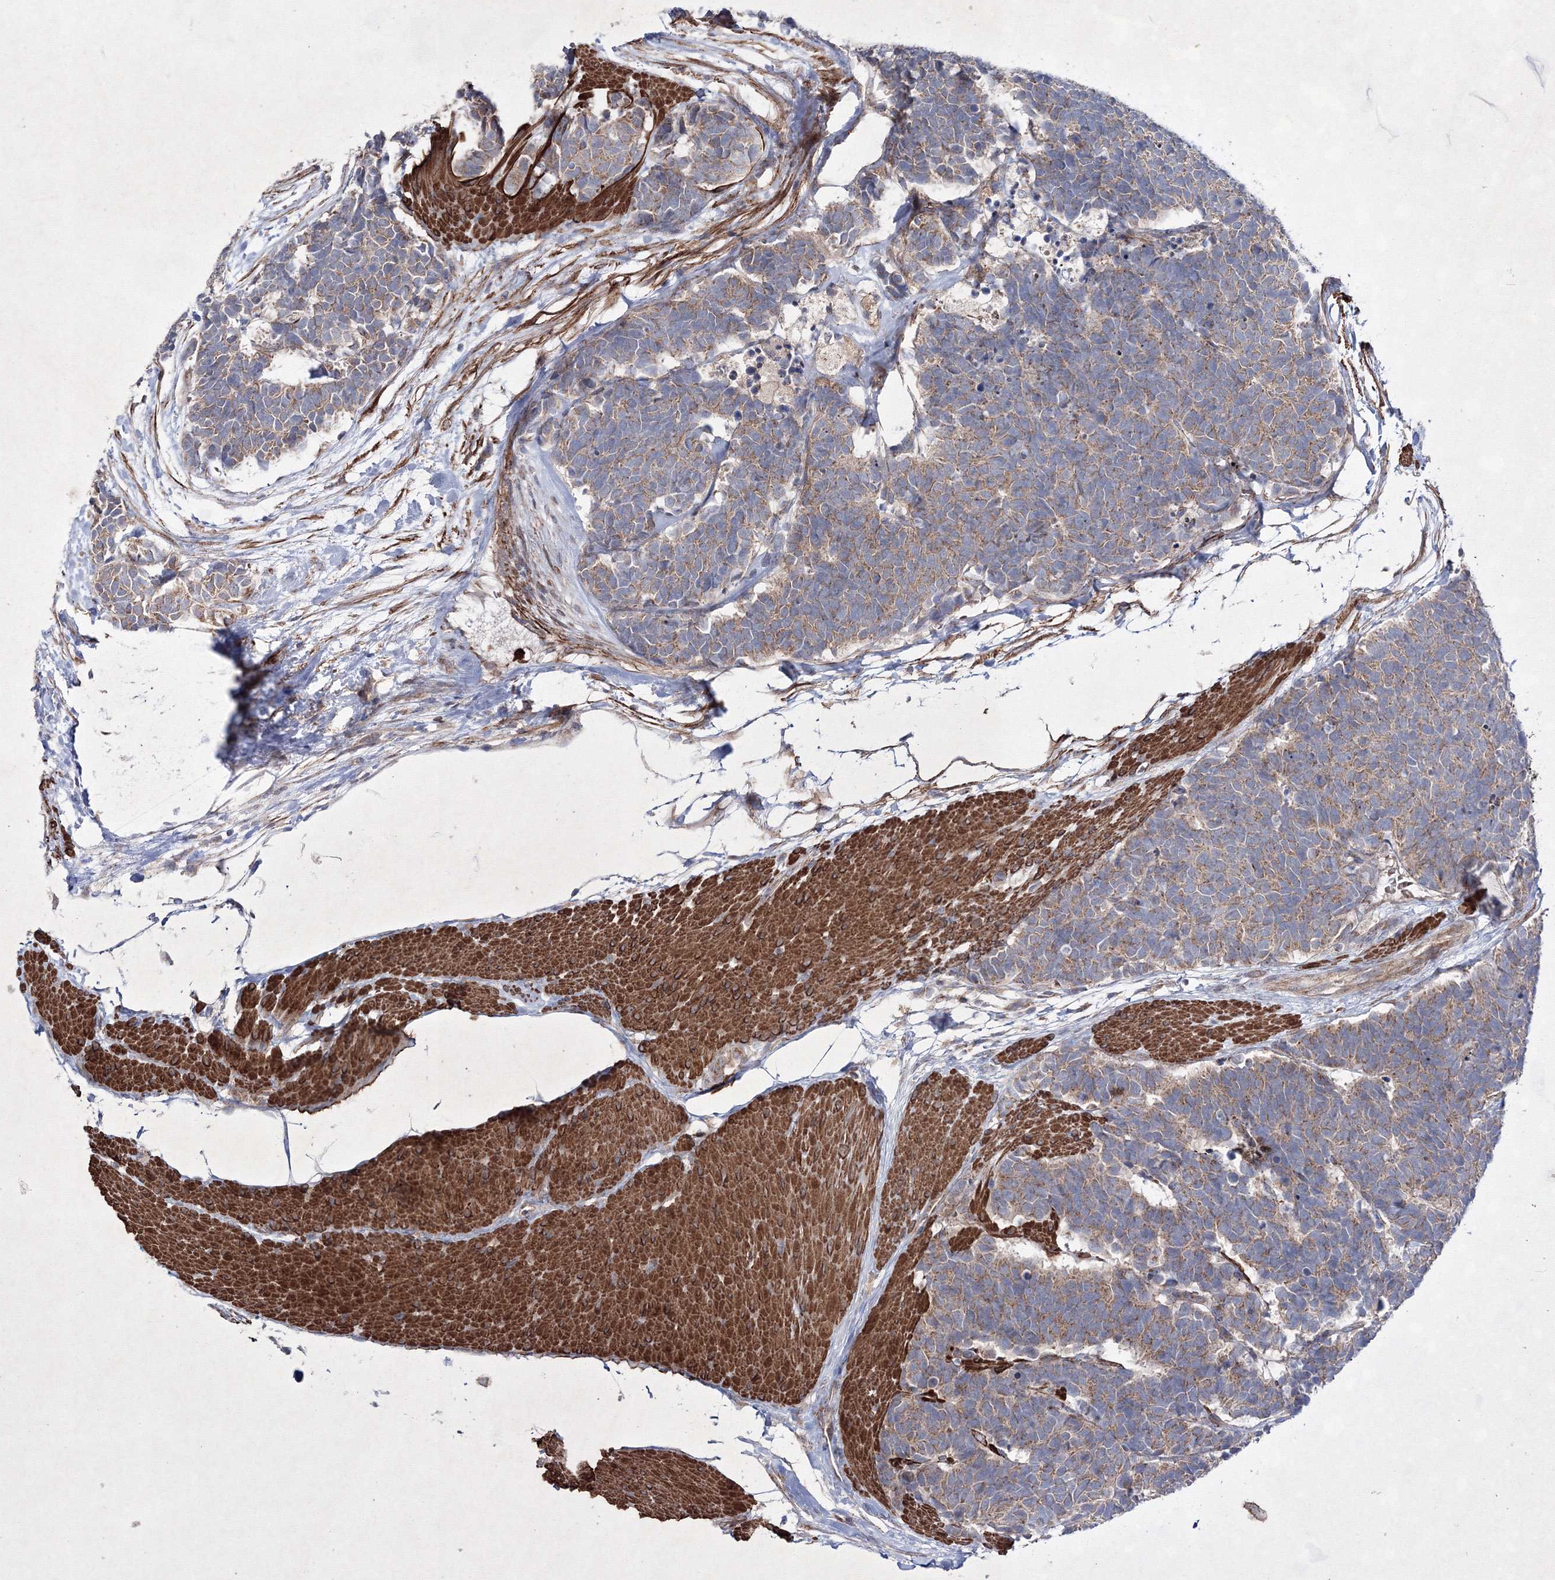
{"staining": {"intensity": "weak", "quantity": ">75%", "location": "cytoplasmic/membranous"}, "tissue": "carcinoid", "cell_type": "Tumor cells", "image_type": "cancer", "snomed": [{"axis": "morphology", "description": "Carcinoma, NOS"}, {"axis": "morphology", "description": "Carcinoid, malignant, NOS"}, {"axis": "topography", "description": "Urinary bladder"}], "caption": "This histopathology image shows immunohistochemistry (IHC) staining of human carcinoid, with low weak cytoplasmic/membranous staining in approximately >75% of tumor cells.", "gene": "GFM1", "patient": {"sex": "male", "age": 57}}